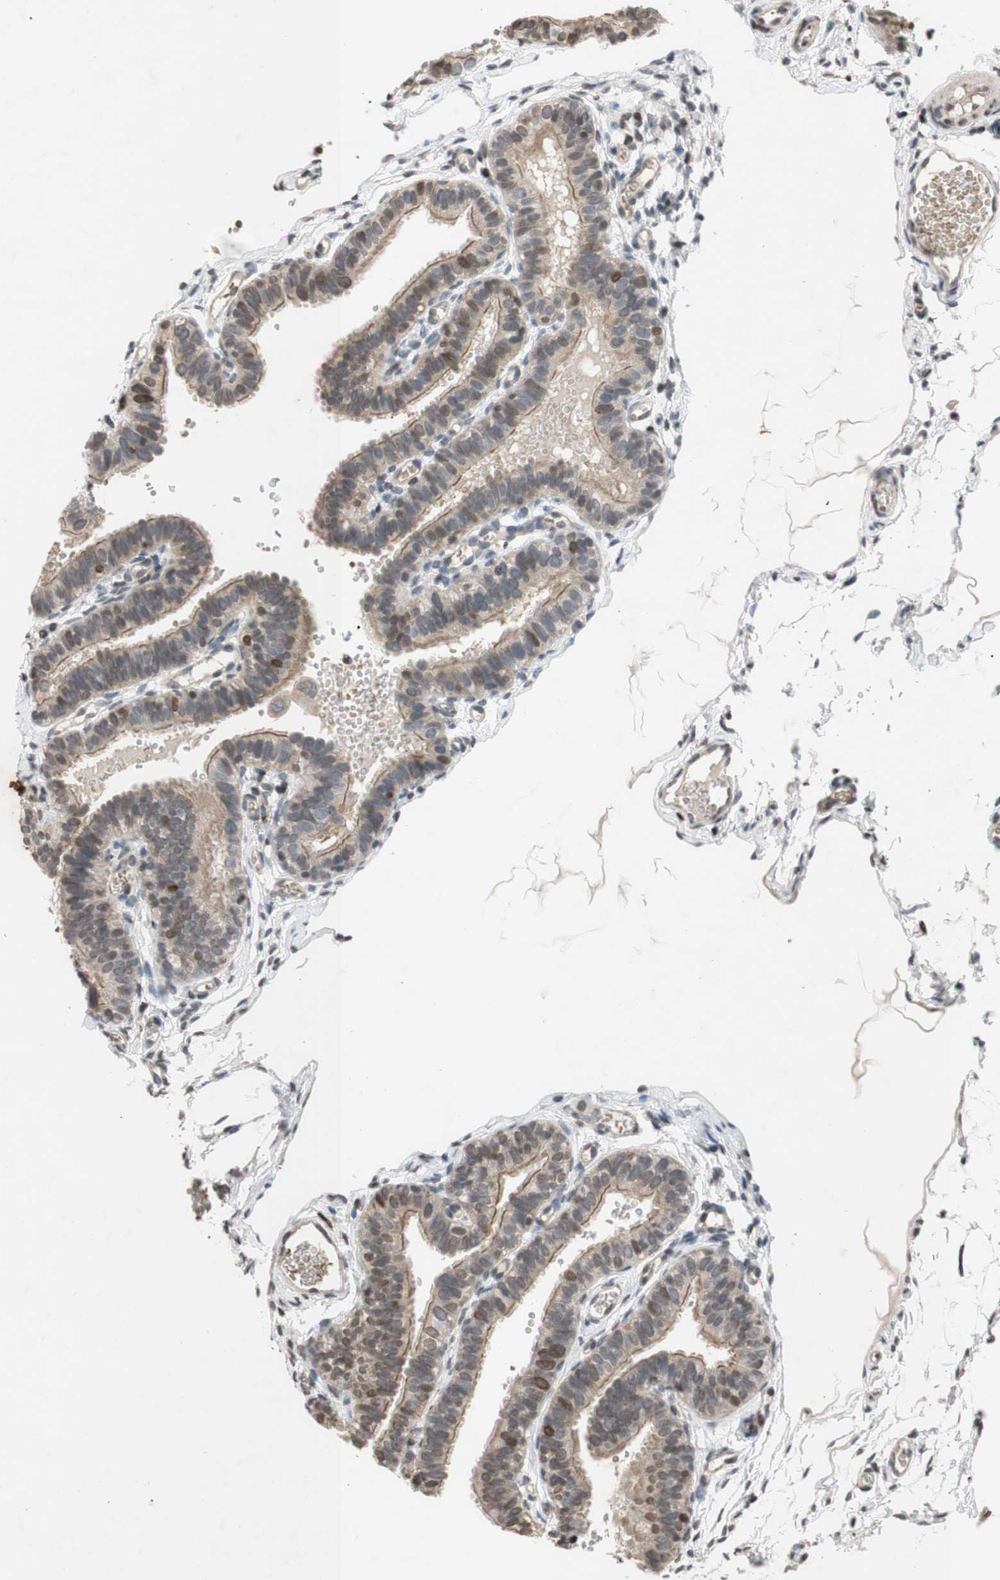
{"staining": {"intensity": "weak", "quantity": "25%-75%", "location": "cytoplasmic/membranous,nuclear"}, "tissue": "fallopian tube", "cell_type": "Glandular cells", "image_type": "normal", "snomed": [{"axis": "morphology", "description": "Normal tissue, NOS"}, {"axis": "topography", "description": "Fallopian tube"}, {"axis": "topography", "description": "Placenta"}], "caption": "Glandular cells demonstrate weak cytoplasmic/membranous,nuclear positivity in about 25%-75% of cells in unremarkable fallopian tube.", "gene": "MCM6", "patient": {"sex": "female", "age": 34}}